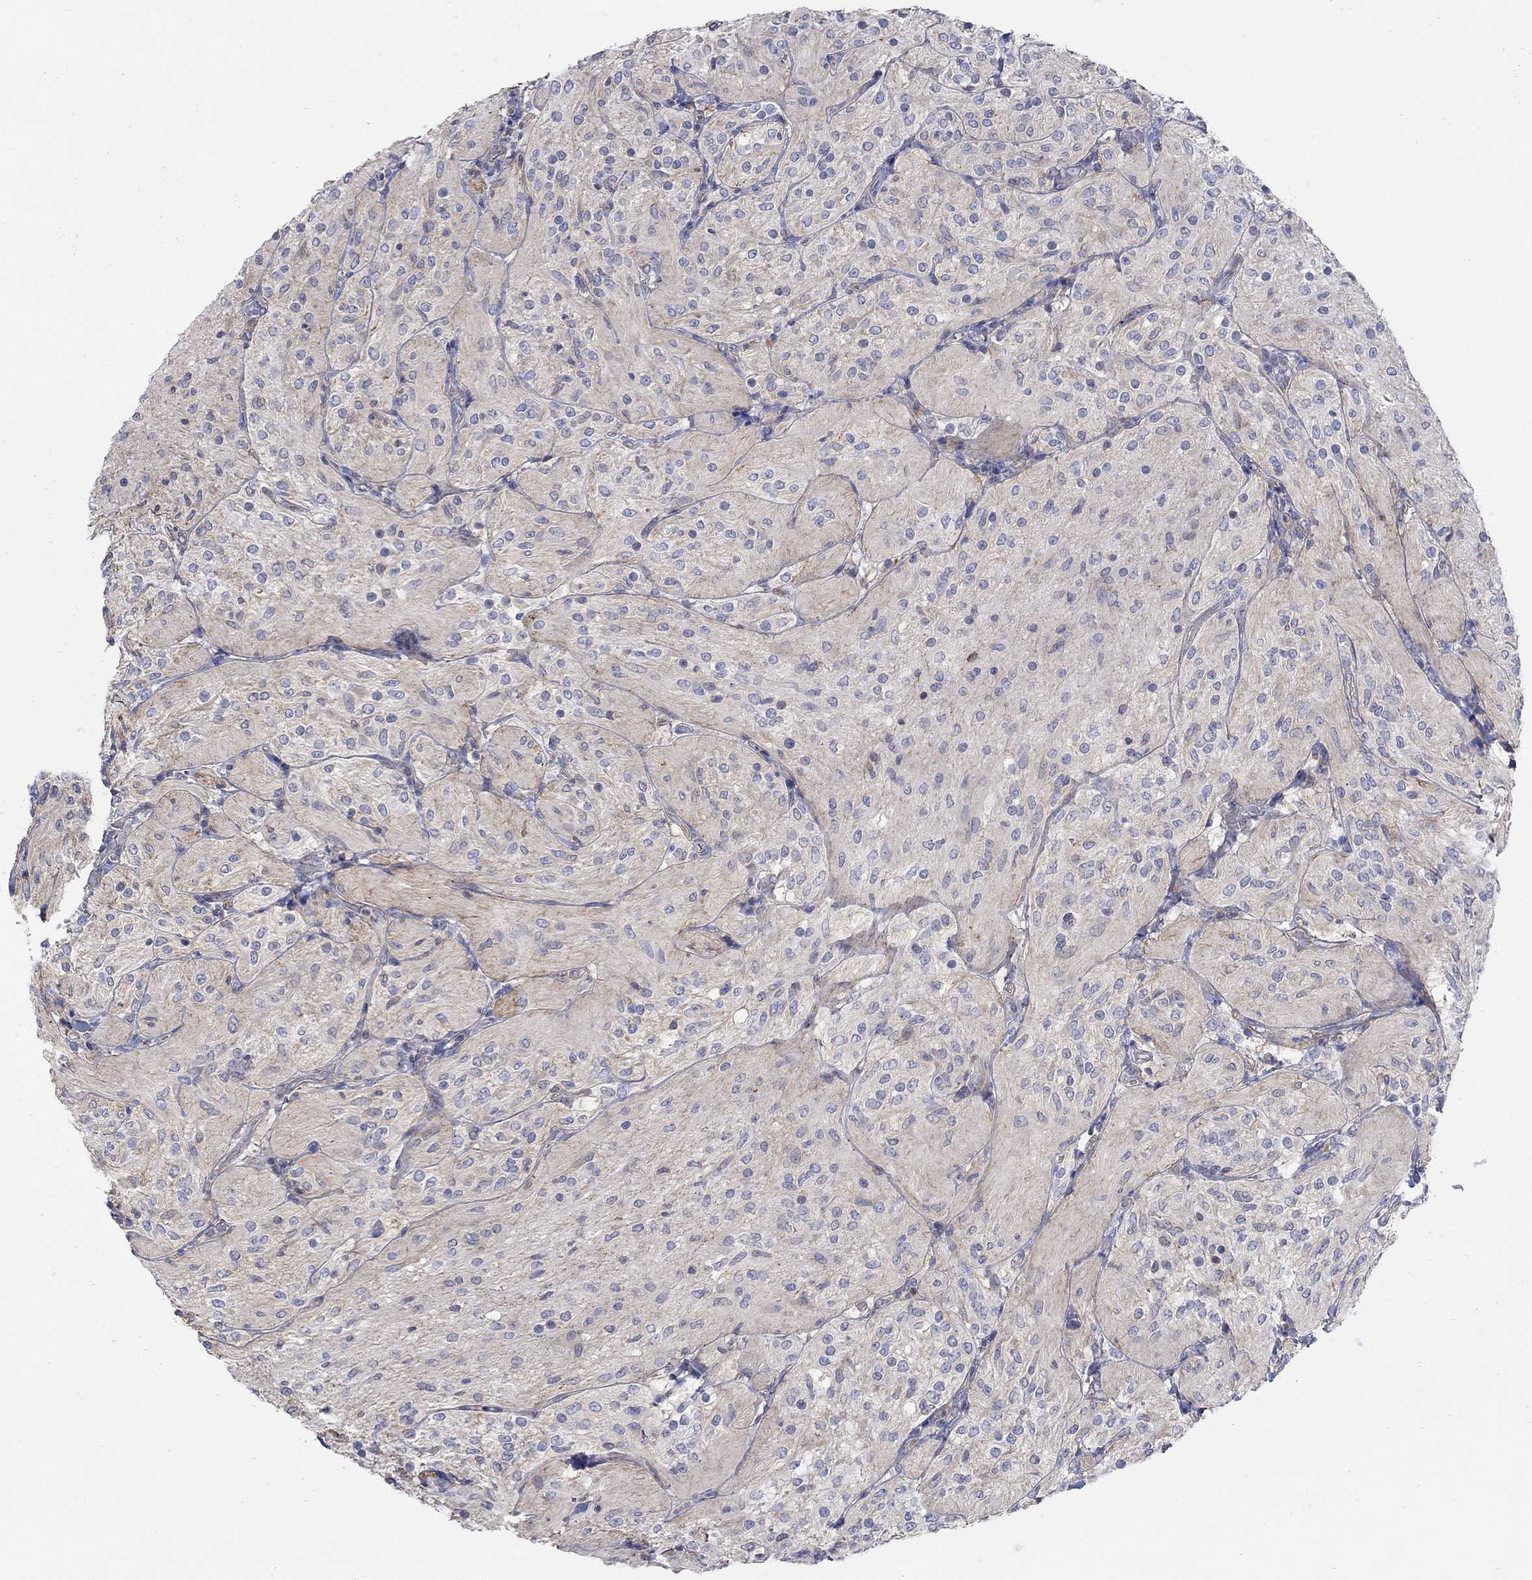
{"staining": {"intensity": "negative", "quantity": "none", "location": "none"}, "tissue": "glioma", "cell_type": "Tumor cells", "image_type": "cancer", "snomed": [{"axis": "morphology", "description": "Glioma, malignant, Low grade"}, {"axis": "topography", "description": "Brain"}], "caption": "Protein analysis of malignant glioma (low-grade) reveals no significant expression in tumor cells.", "gene": "TEKT3", "patient": {"sex": "male", "age": 3}}